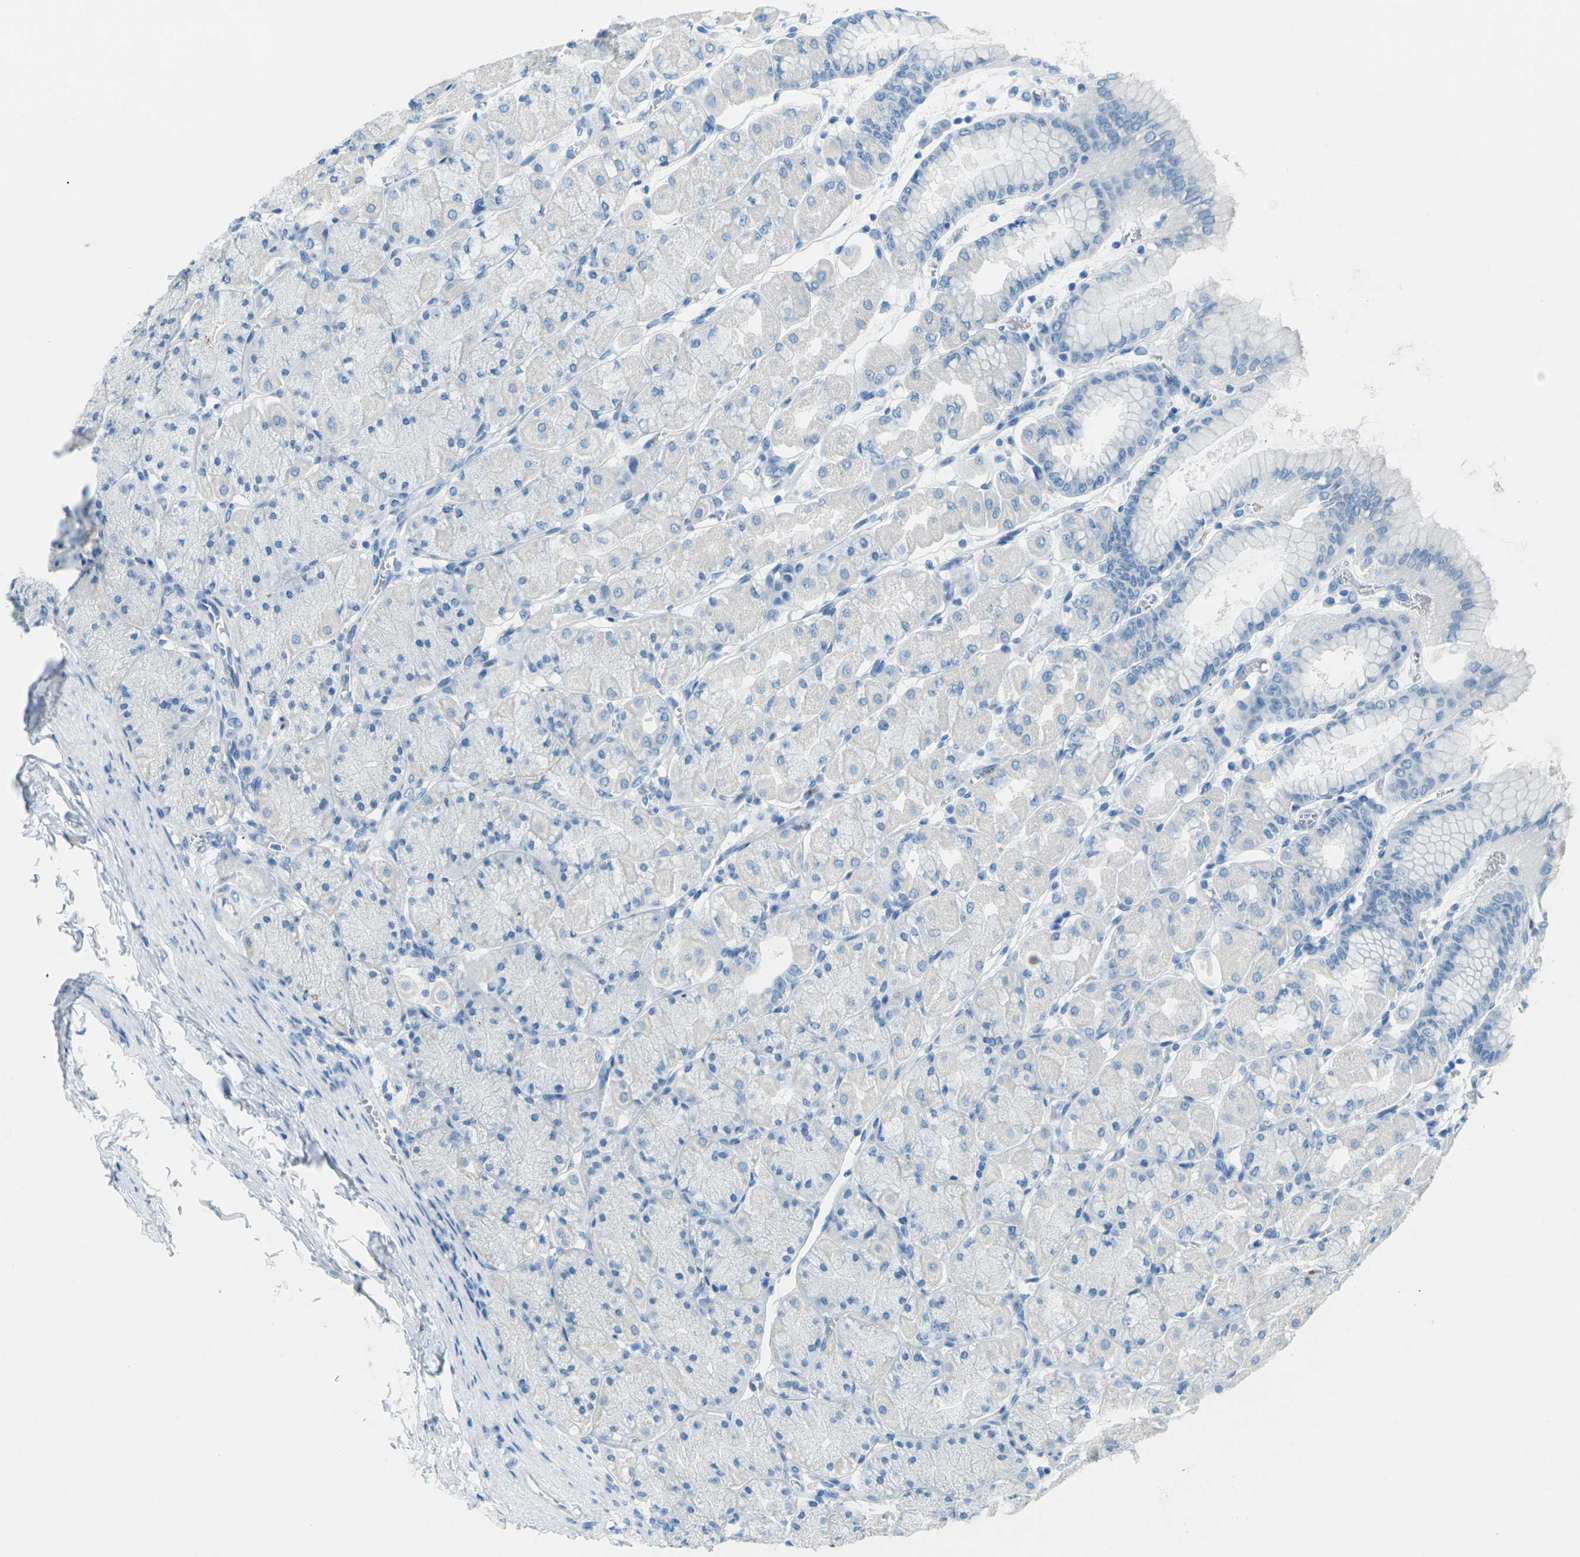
{"staining": {"intensity": "negative", "quantity": "none", "location": "none"}, "tissue": "stomach", "cell_type": "Glandular cells", "image_type": "normal", "snomed": [{"axis": "morphology", "description": "Normal tissue, NOS"}, {"axis": "topography", "description": "Stomach, upper"}], "caption": "Stomach was stained to show a protein in brown. There is no significant positivity in glandular cells. (Brightfield microscopy of DAB immunohistochemistry at high magnification).", "gene": "CDH16", "patient": {"sex": "female", "age": 56}}